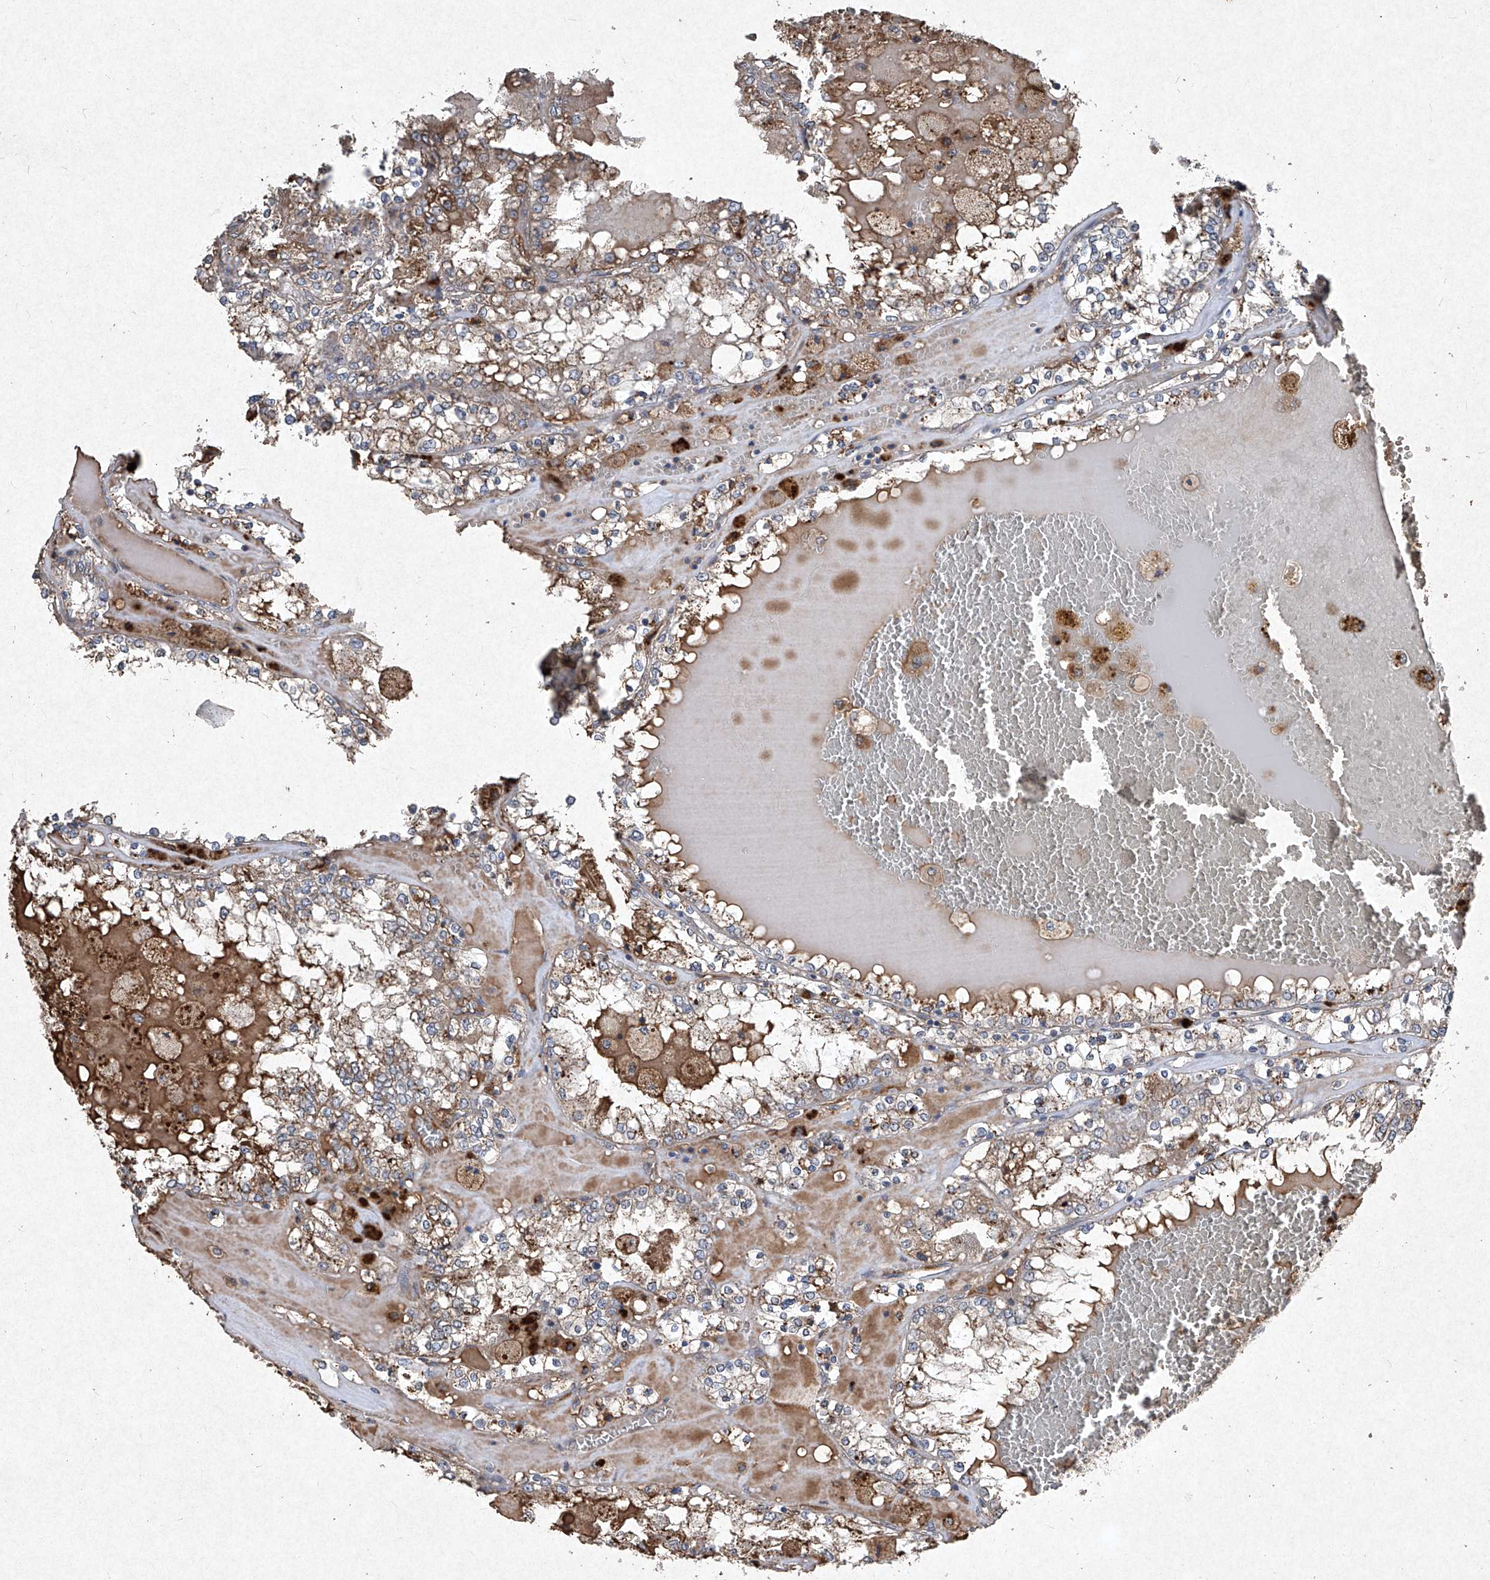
{"staining": {"intensity": "moderate", "quantity": "<25%", "location": "cytoplasmic/membranous"}, "tissue": "renal cancer", "cell_type": "Tumor cells", "image_type": "cancer", "snomed": [{"axis": "morphology", "description": "Adenocarcinoma, NOS"}, {"axis": "topography", "description": "Kidney"}], "caption": "This micrograph exhibits immunohistochemistry staining of human renal adenocarcinoma, with low moderate cytoplasmic/membranous expression in approximately <25% of tumor cells.", "gene": "MED16", "patient": {"sex": "female", "age": 56}}